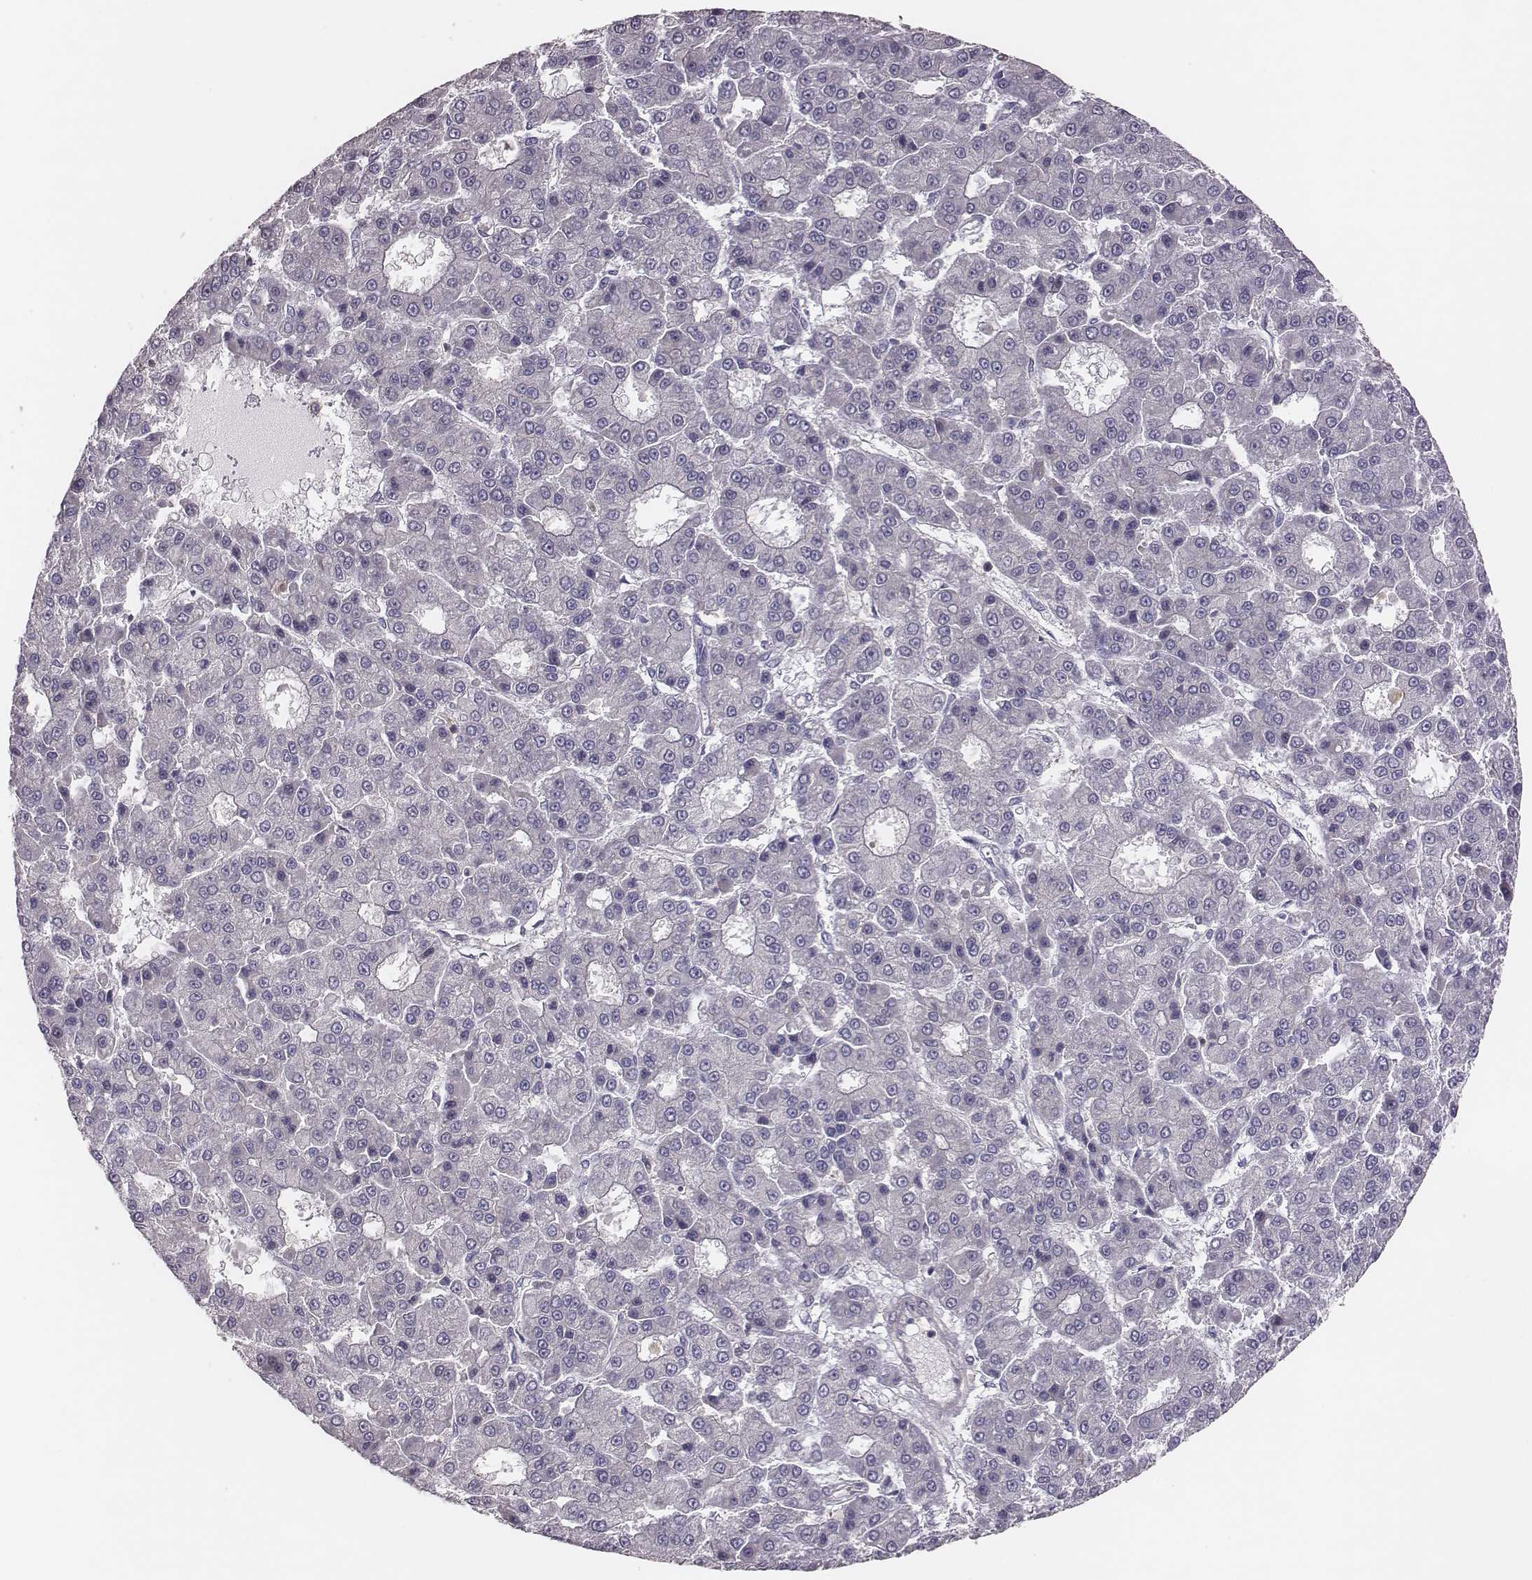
{"staining": {"intensity": "negative", "quantity": "none", "location": "none"}, "tissue": "liver cancer", "cell_type": "Tumor cells", "image_type": "cancer", "snomed": [{"axis": "morphology", "description": "Carcinoma, Hepatocellular, NOS"}, {"axis": "topography", "description": "Liver"}], "caption": "The immunohistochemistry photomicrograph has no significant positivity in tumor cells of hepatocellular carcinoma (liver) tissue.", "gene": "CAD", "patient": {"sex": "male", "age": 70}}